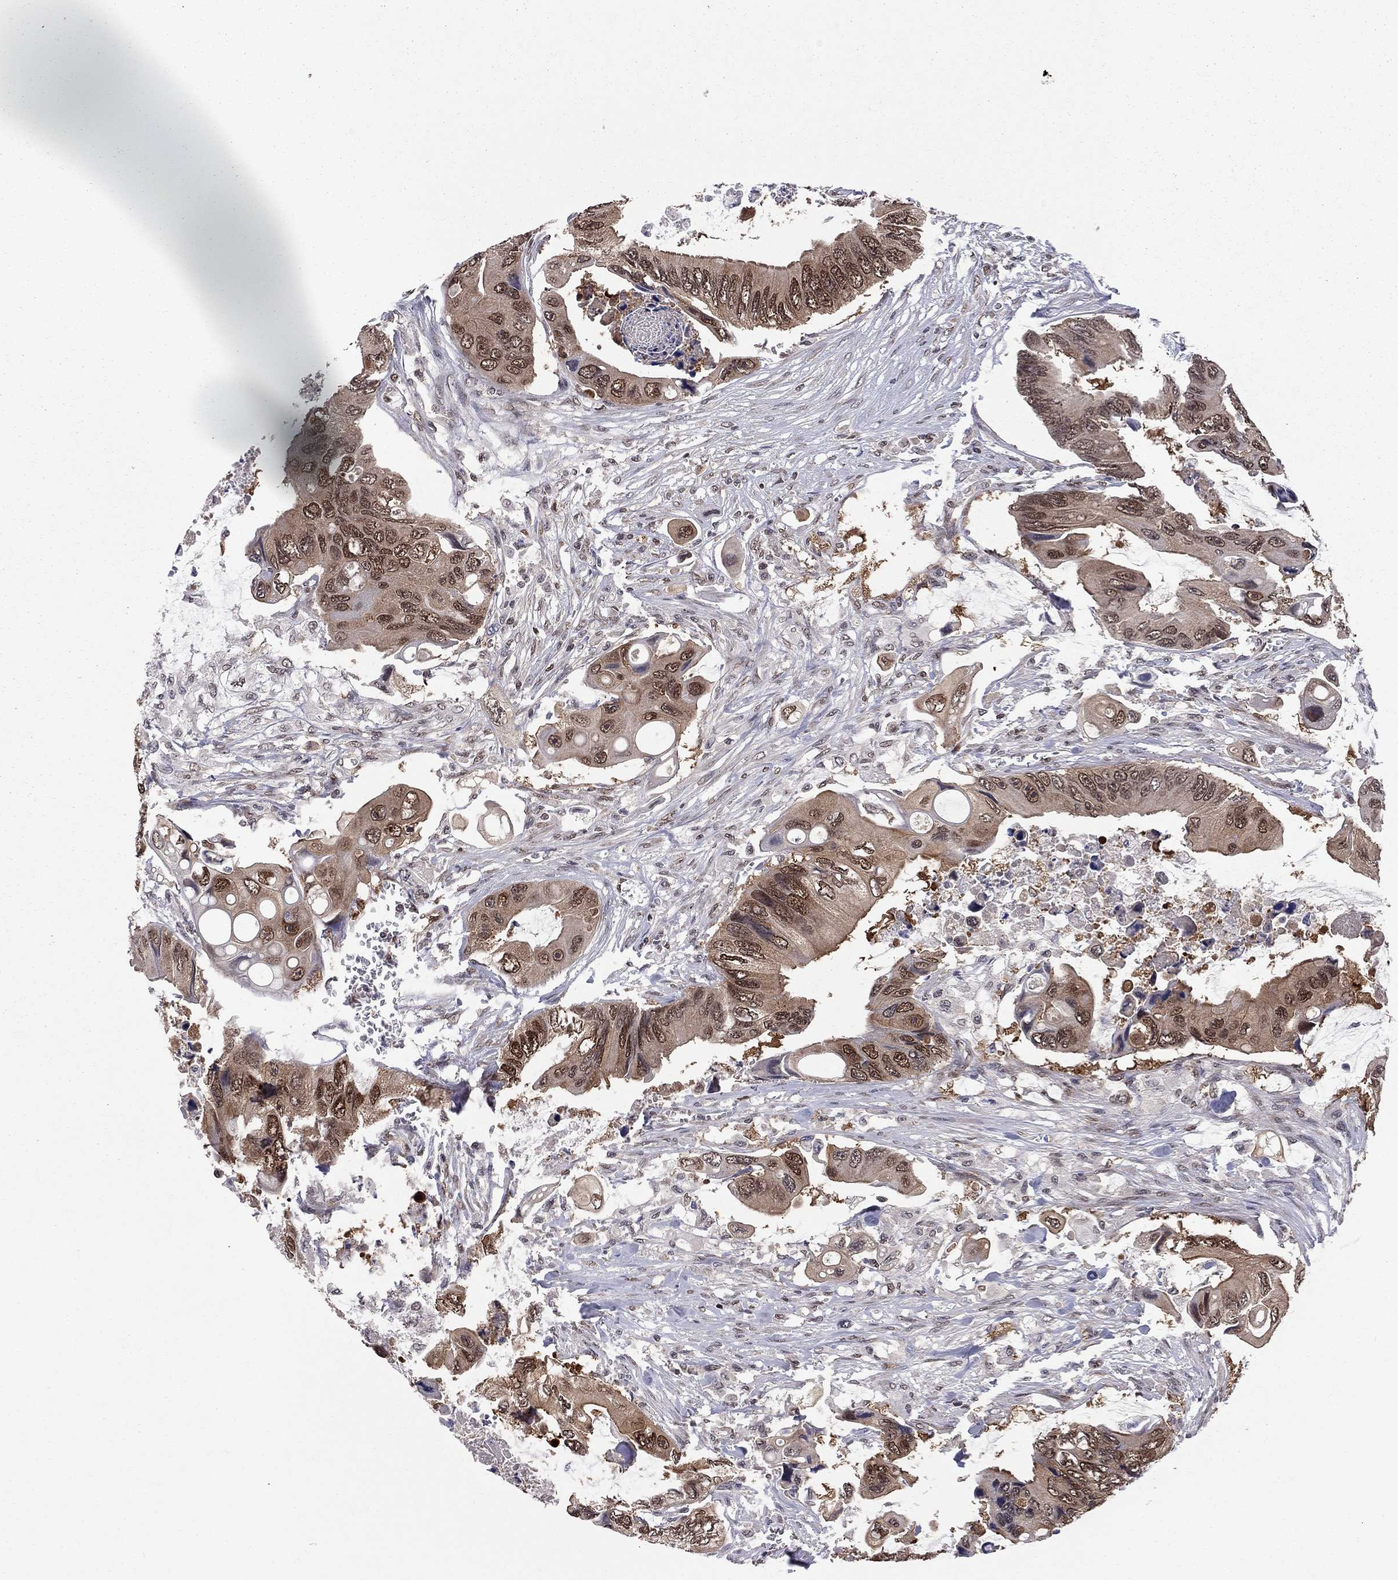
{"staining": {"intensity": "strong", "quantity": "25%-75%", "location": "nuclear"}, "tissue": "colorectal cancer", "cell_type": "Tumor cells", "image_type": "cancer", "snomed": [{"axis": "morphology", "description": "Adenocarcinoma, NOS"}, {"axis": "topography", "description": "Rectum"}], "caption": "Strong nuclear protein positivity is present in about 25%-75% of tumor cells in colorectal cancer.", "gene": "SAP30L", "patient": {"sex": "male", "age": 63}}